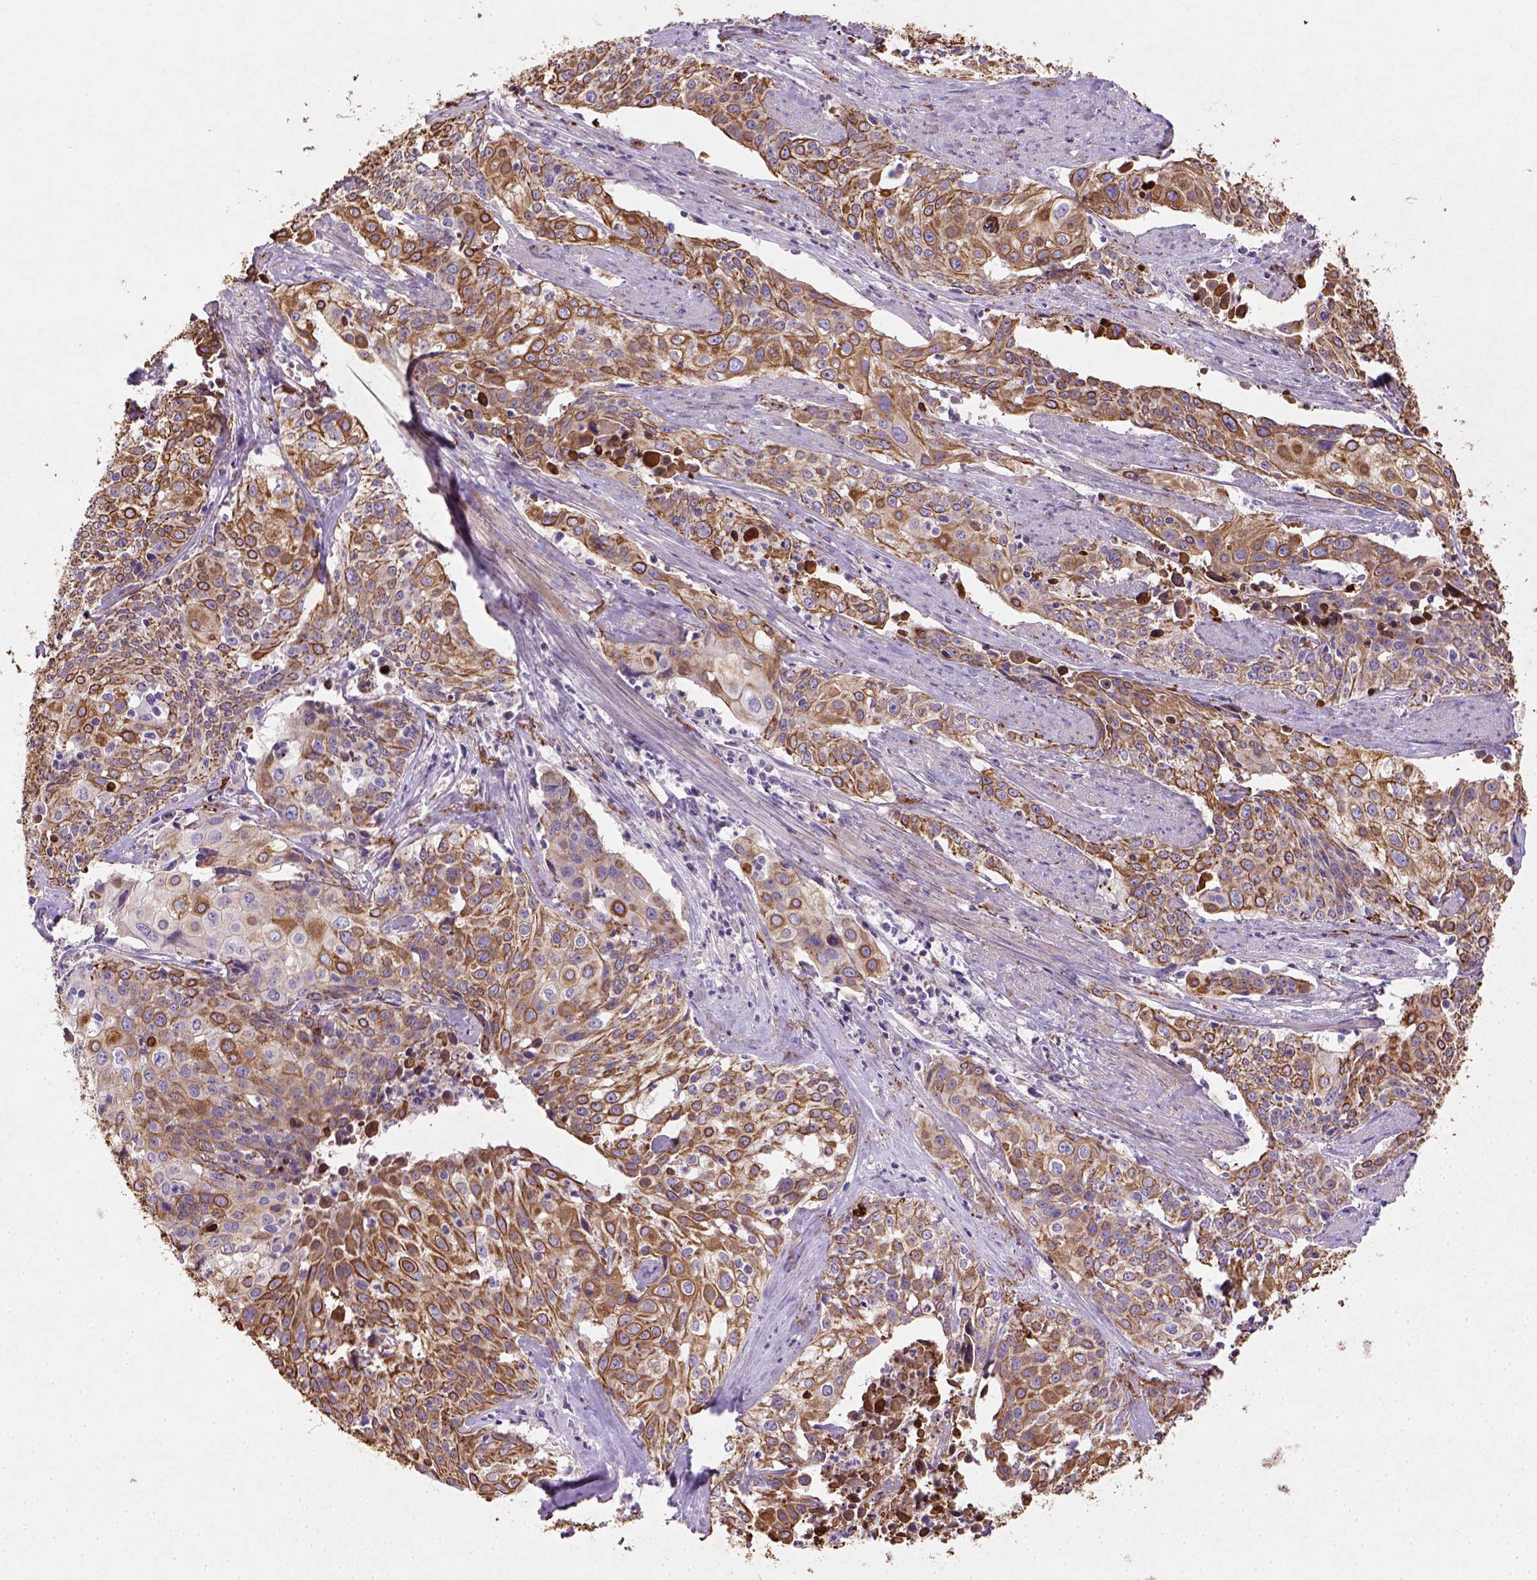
{"staining": {"intensity": "strong", "quantity": ">75%", "location": "cytoplasmic/membranous"}, "tissue": "cervical cancer", "cell_type": "Tumor cells", "image_type": "cancer", "snomed": [{"axis": "morphology", "description": "Squamous cell carcinoma, NOS"}, {"axis": "topography", "description": "Cervix"}], "caption": "IHC of human cervical squamous cell carcinoma displays high levels of strong cytoplasmic/membranous positivity in approximately >75% of tumor cells.", "gene": "NUDT2", "patient": {"sex": "female", "age": 39}}